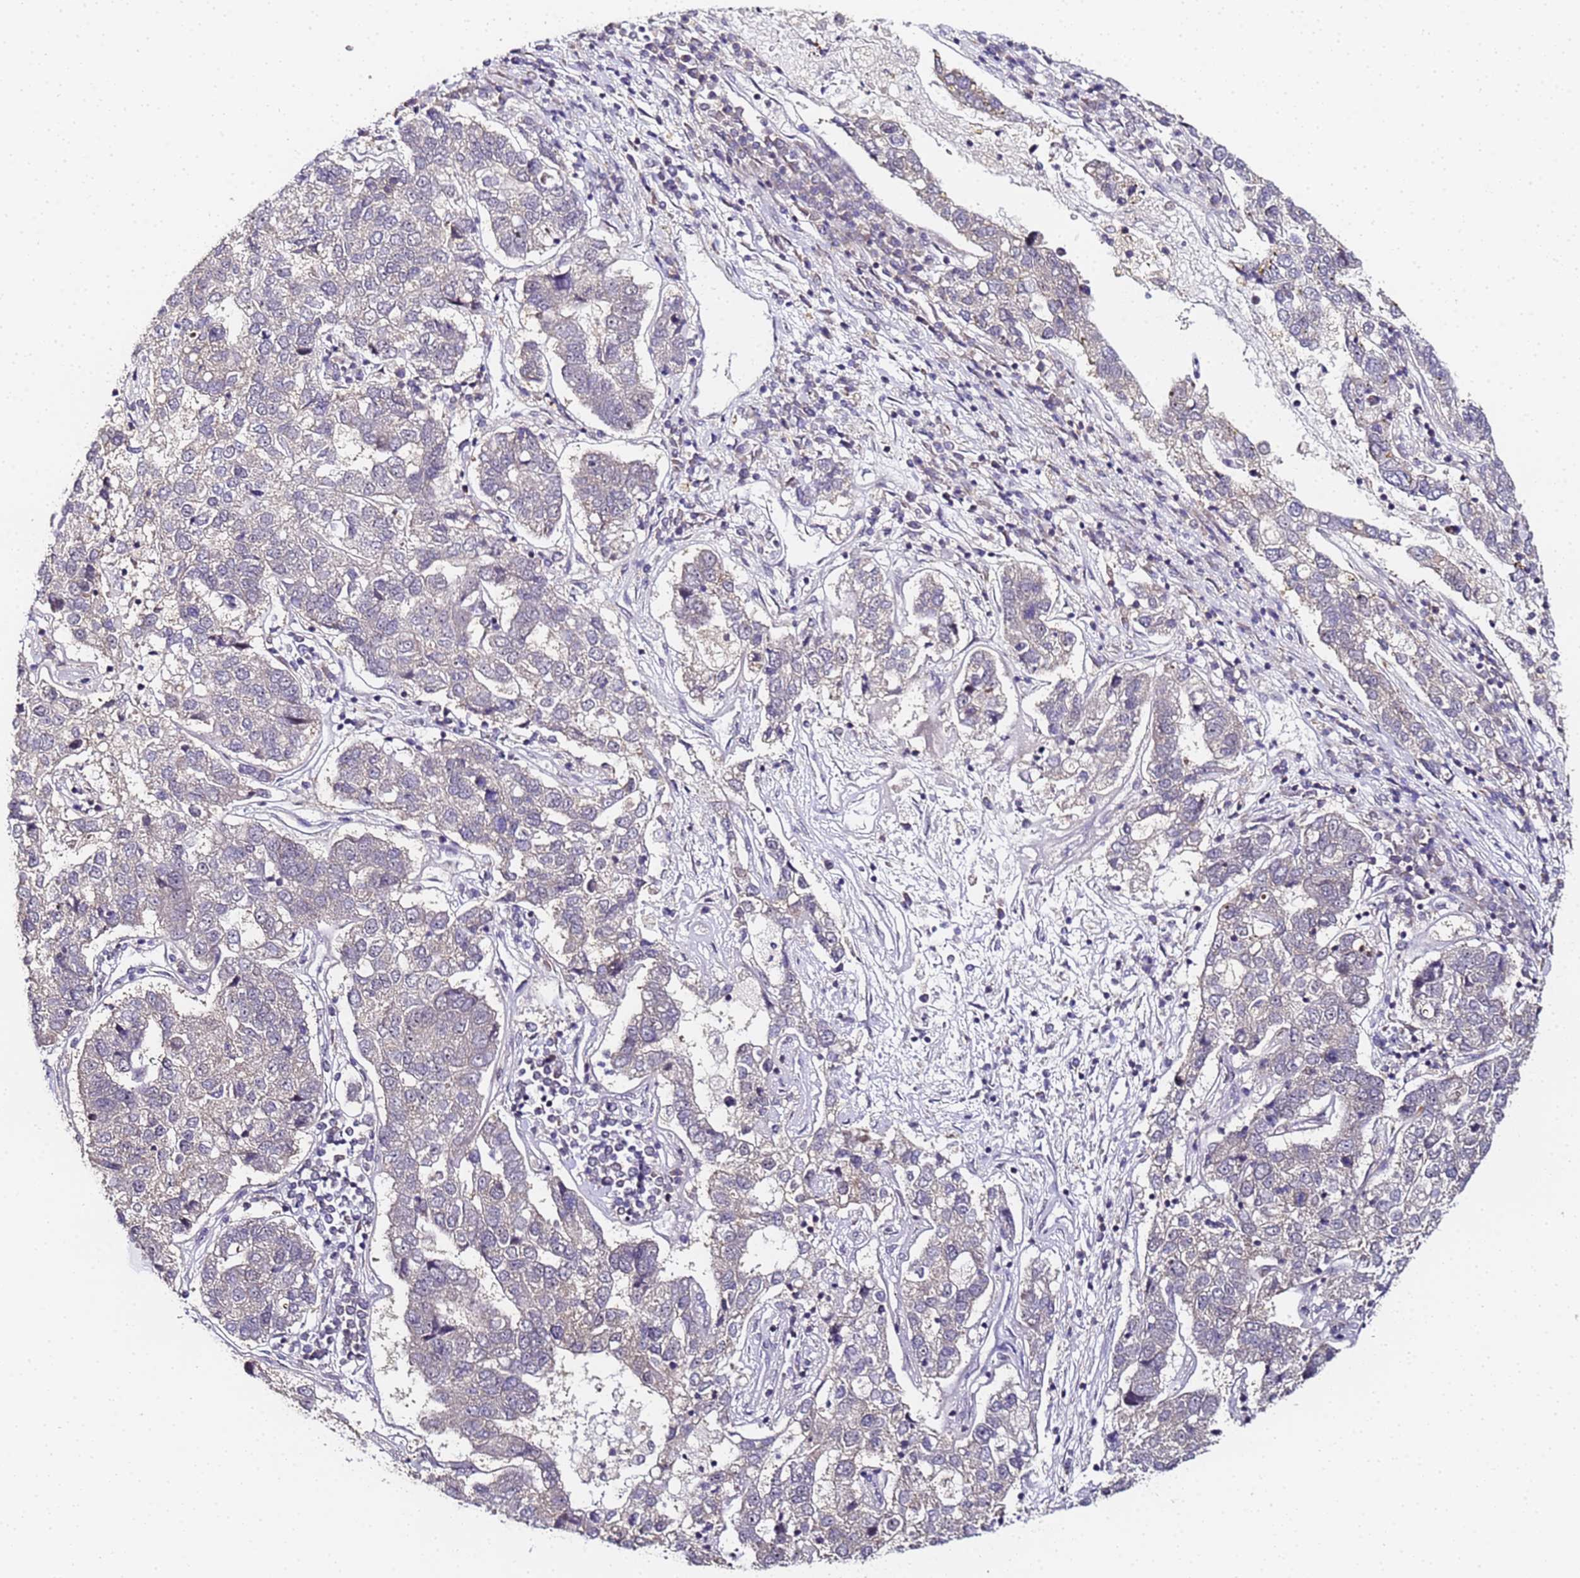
{"staining": {"intensity": "negative", "quantity": "none", "location": "none"}, "tissue": "pancreatic cancer", "cell_type": "Tumor cells", "image_type": "cancer", "snomed": [{"axis": "morphology", "description": "Adenocarcinoma, NOS"}, {"axis": "topography", "description": "Pancreas"}], "caption": "This is an IHC photomicrograph of human adenocarcinoma (pancreatic). There is no expression in tumor cells.", "gene": "LSM3", "patient": {"sex": "female", "age": 61}}